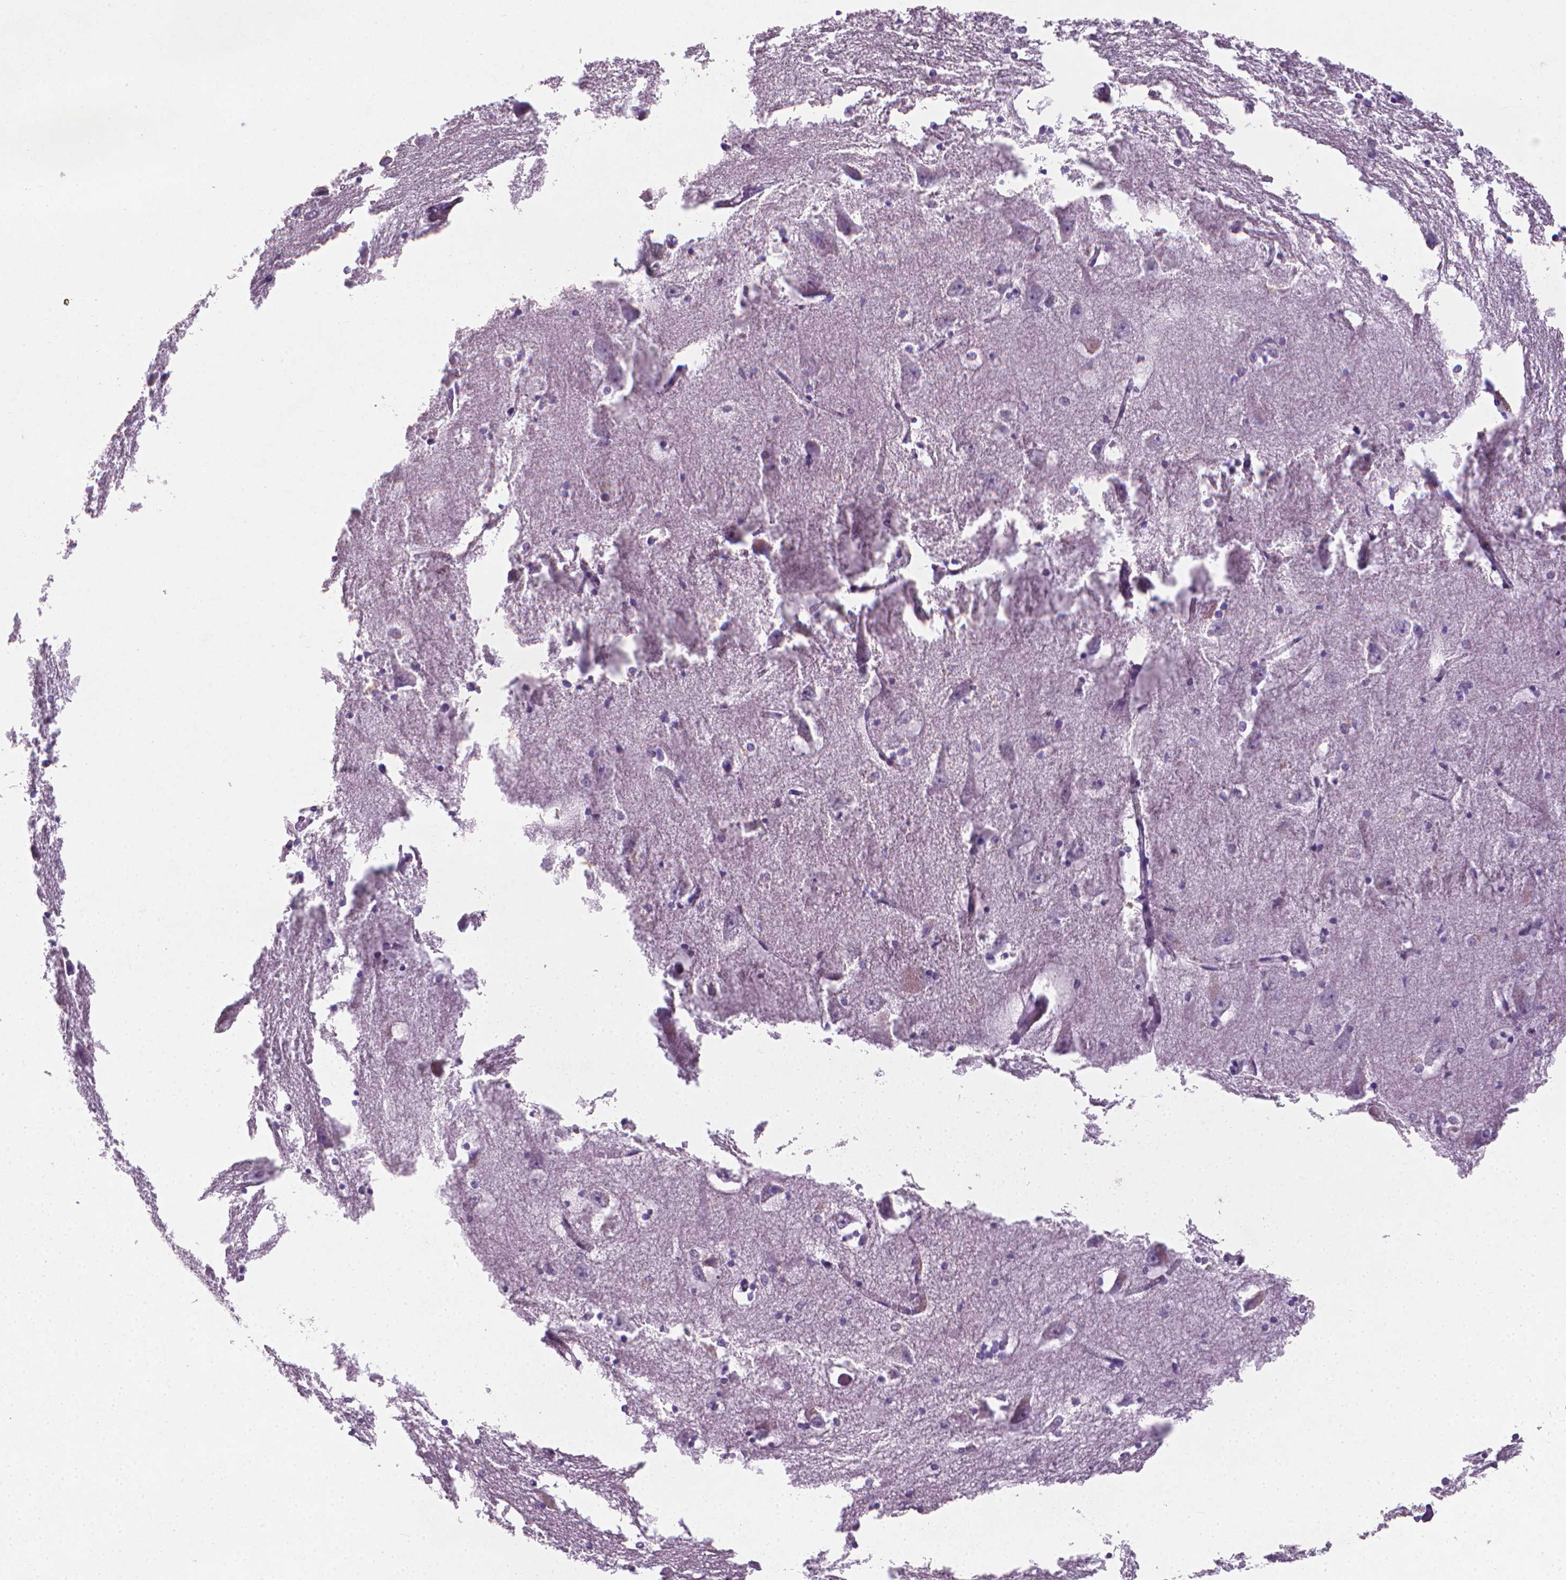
{"staining": {"intensity": "negative", "quantity": "none", "location": "none"}, "tissue": "hippocampus", "cell_type": "Glial cells", "image_type": "normal", "snomed": [{"axis": "morphology", "description": "Normal tissue, NOS"}, {"axis": "topography", "description": "Lateral ventricle wall"}, {"axis": "topography", "description": "Hippocampus"}], "caption": "This is an immunohistochemistry (IHC) histopathology image of benign human hippocampus. There is no positivity in glial cells.", "gene": "XPNPEP2", "patient": {"sex": "female", "age": 63}}